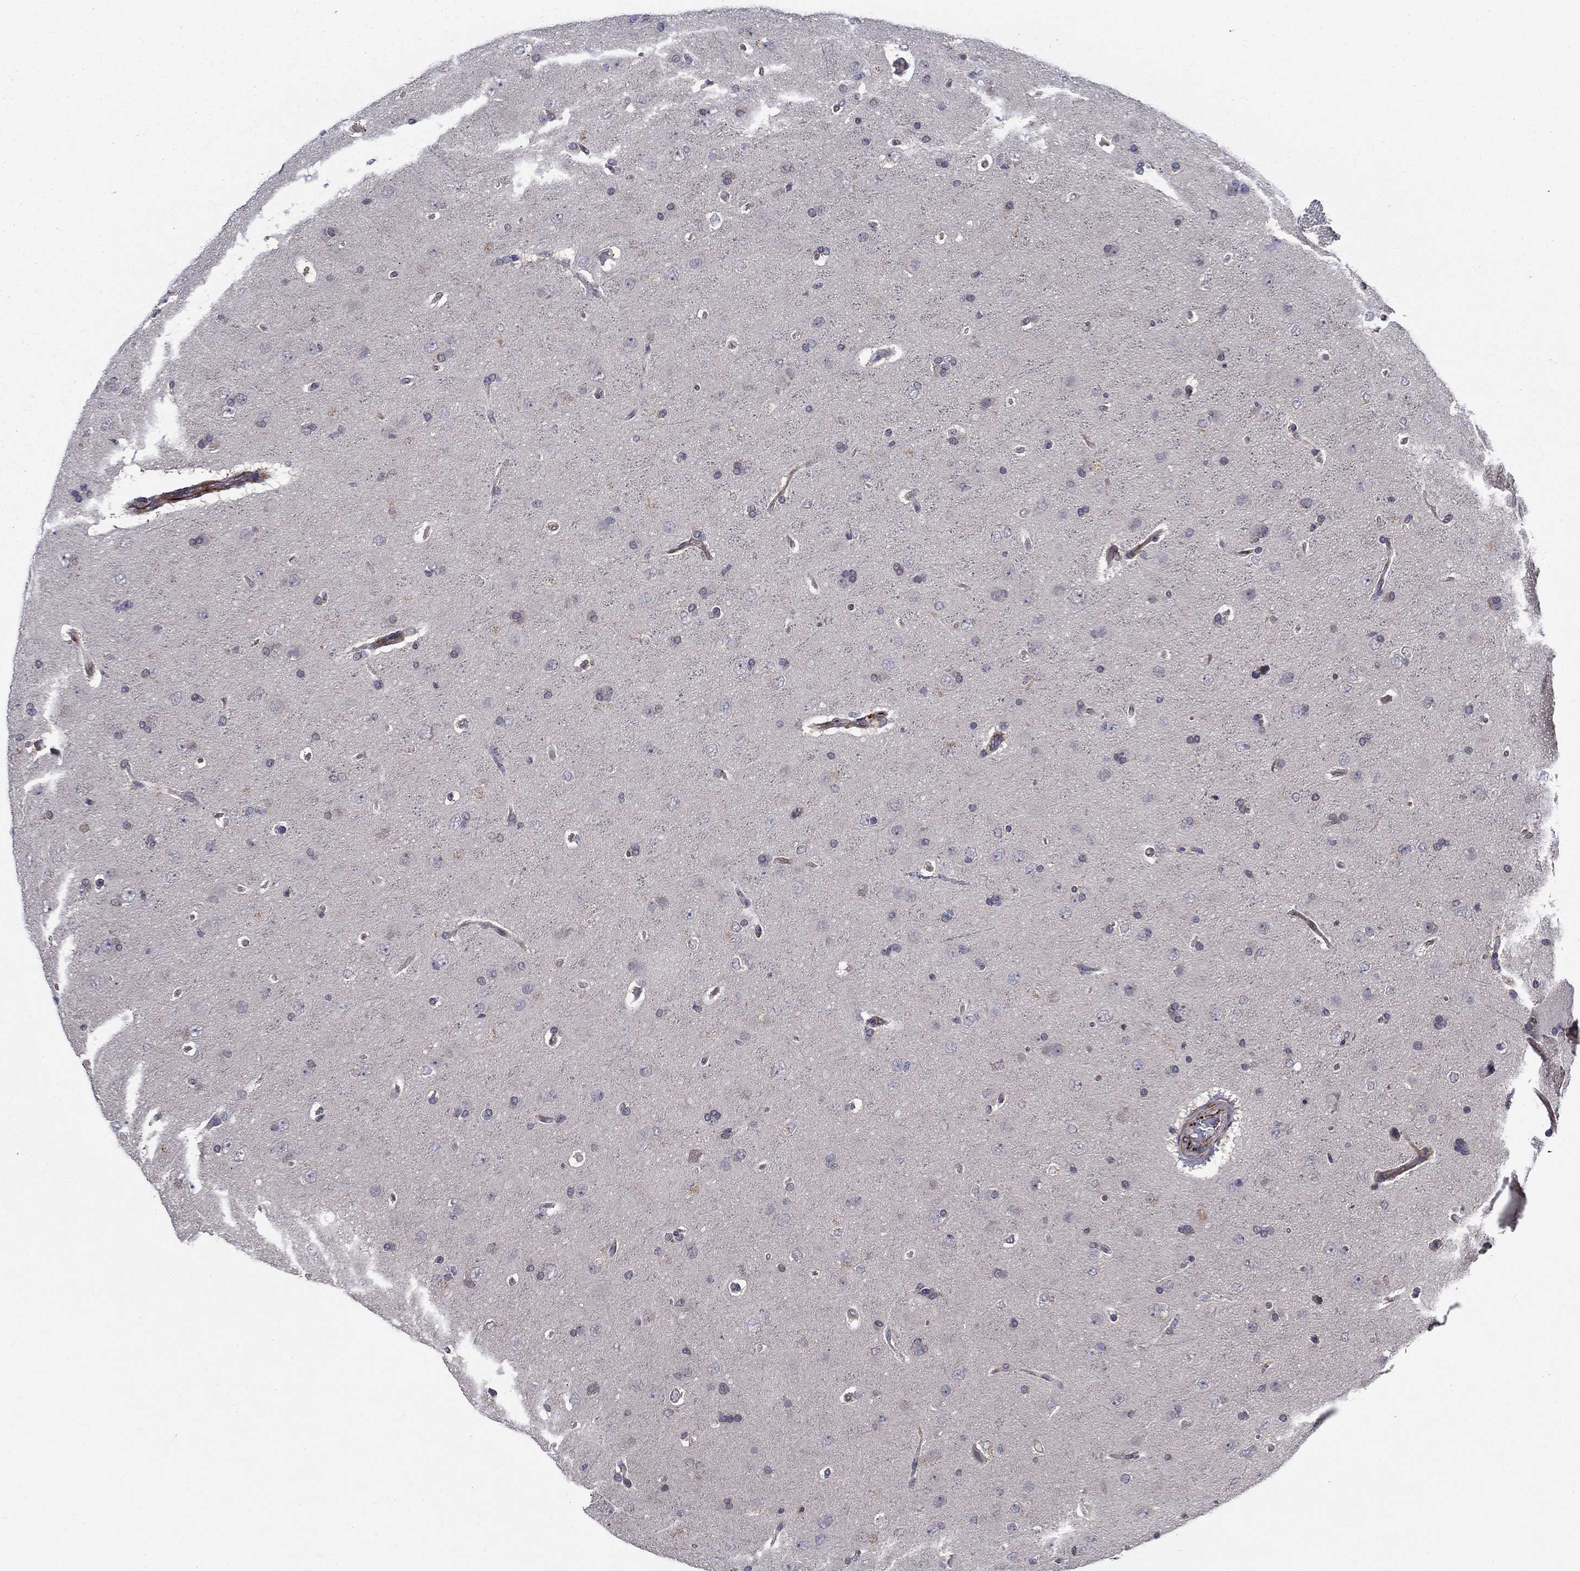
{"staining": {"intensity": "negative", "quantity": "none", "location": "none"}, "tissue": "glioma", "cell_type": "Tumor cells", "image_type": "cancer", "snomed": [{"axis": "morphology", "description": "Glioma, malignant, NOS"}, {"axis": "topography", "description": "Cerebral cortex"}], "caption": "Tumor cells show no significant positivity in glioma.", "gene": "LACTB2", "patient": {"sex": "male", "age": 58}}